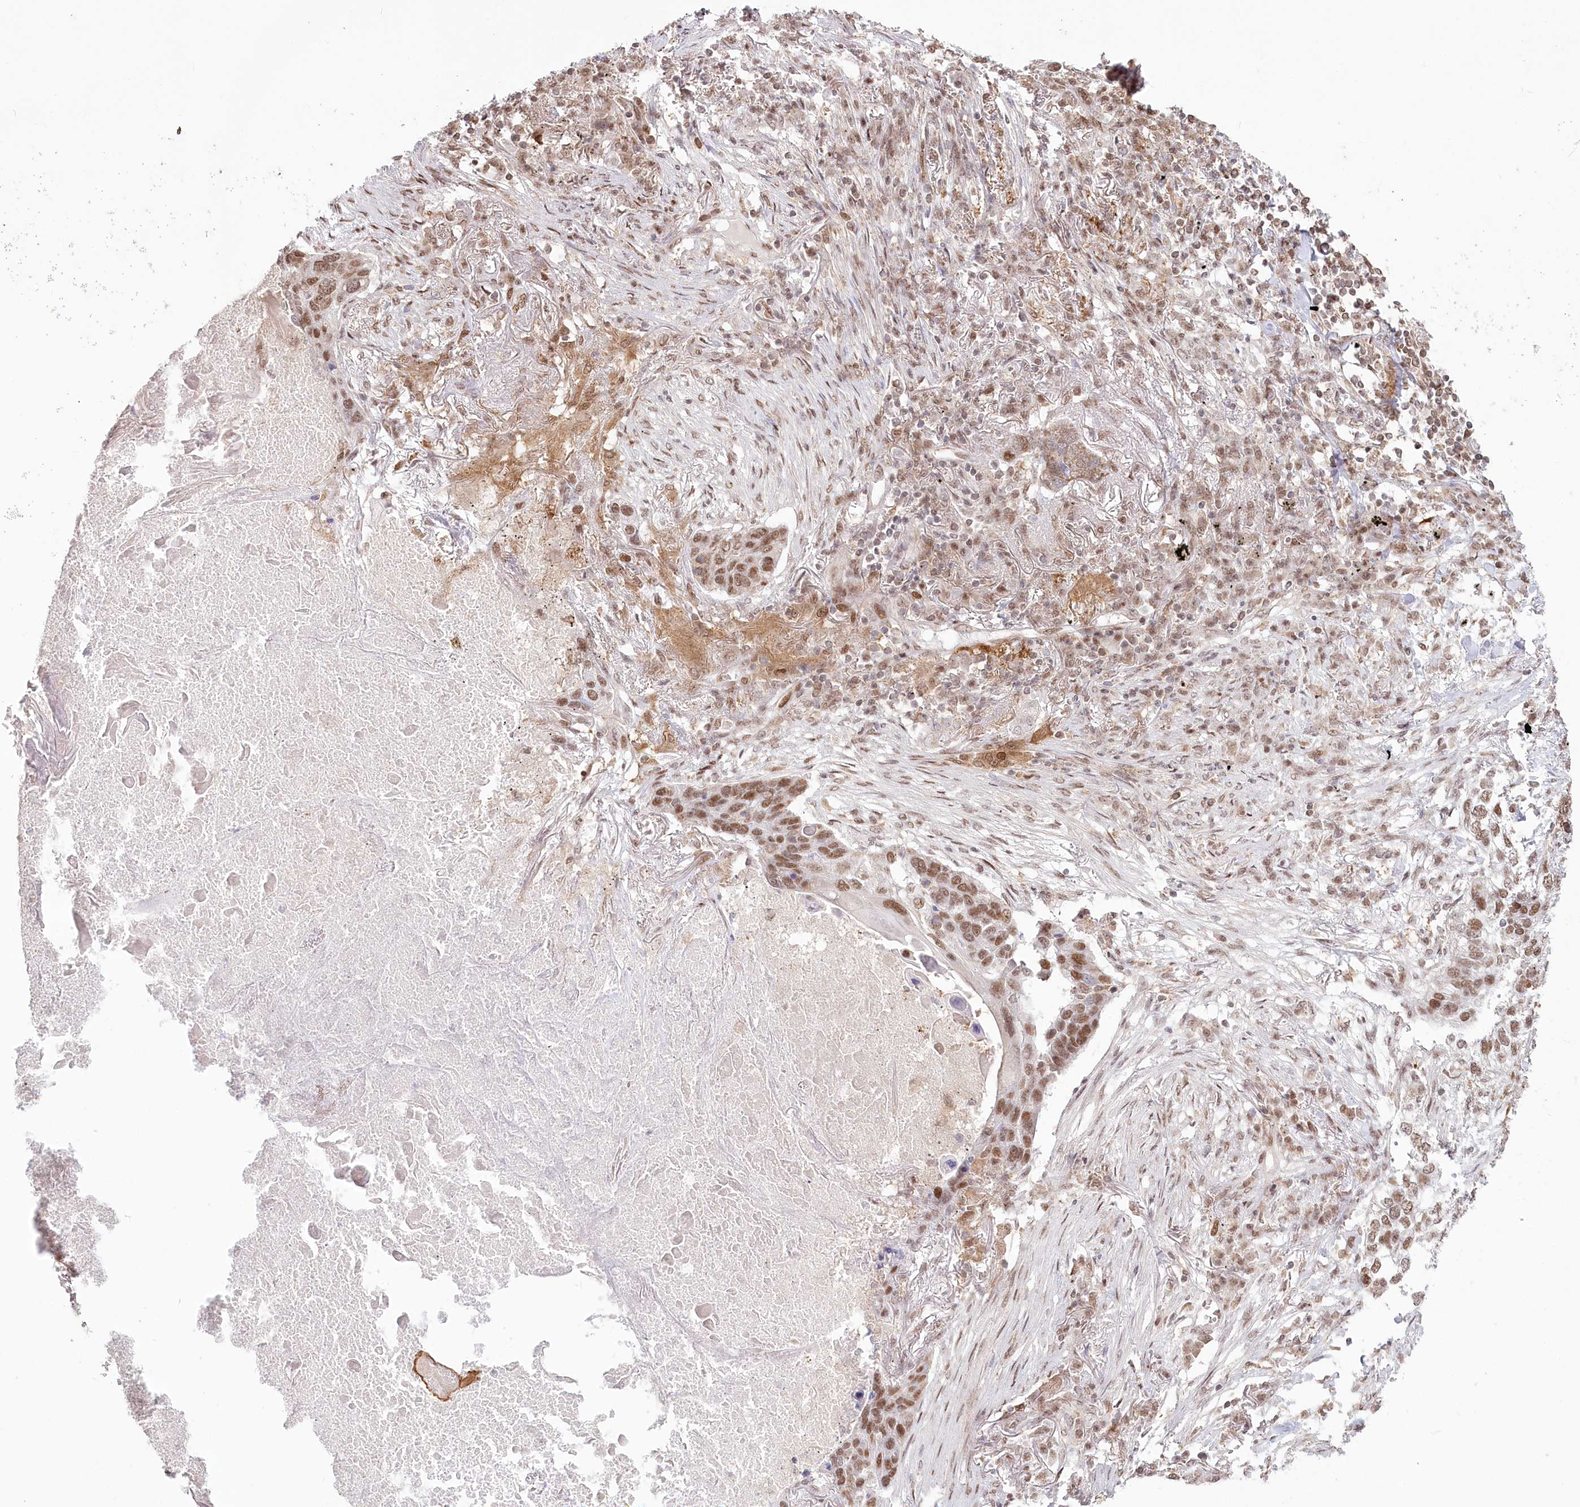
{"staining": {"intensity": "moderate", "quantity": ">75%", "location": "nuclear"}, "tissue": "lung cancer", "cell_type": "Tumor cells", "image_type": "cancer", "snomed": [{"axis": "morphology", "description": "Squamous cell carcinoma, NOS"}, {"axis": "topography", "description": "Lung"}], "caption": "Squamous cell carcinoma (lung) was stained to show a protein in brown. There is medium levels of moderate nuclear staining in approximately >75% of tumor cells. (brown staining indicates protein expression, while blue staining denotes nuclei).", "gene": "PYURF", "patient": {"sex": "female", "age": 63}}